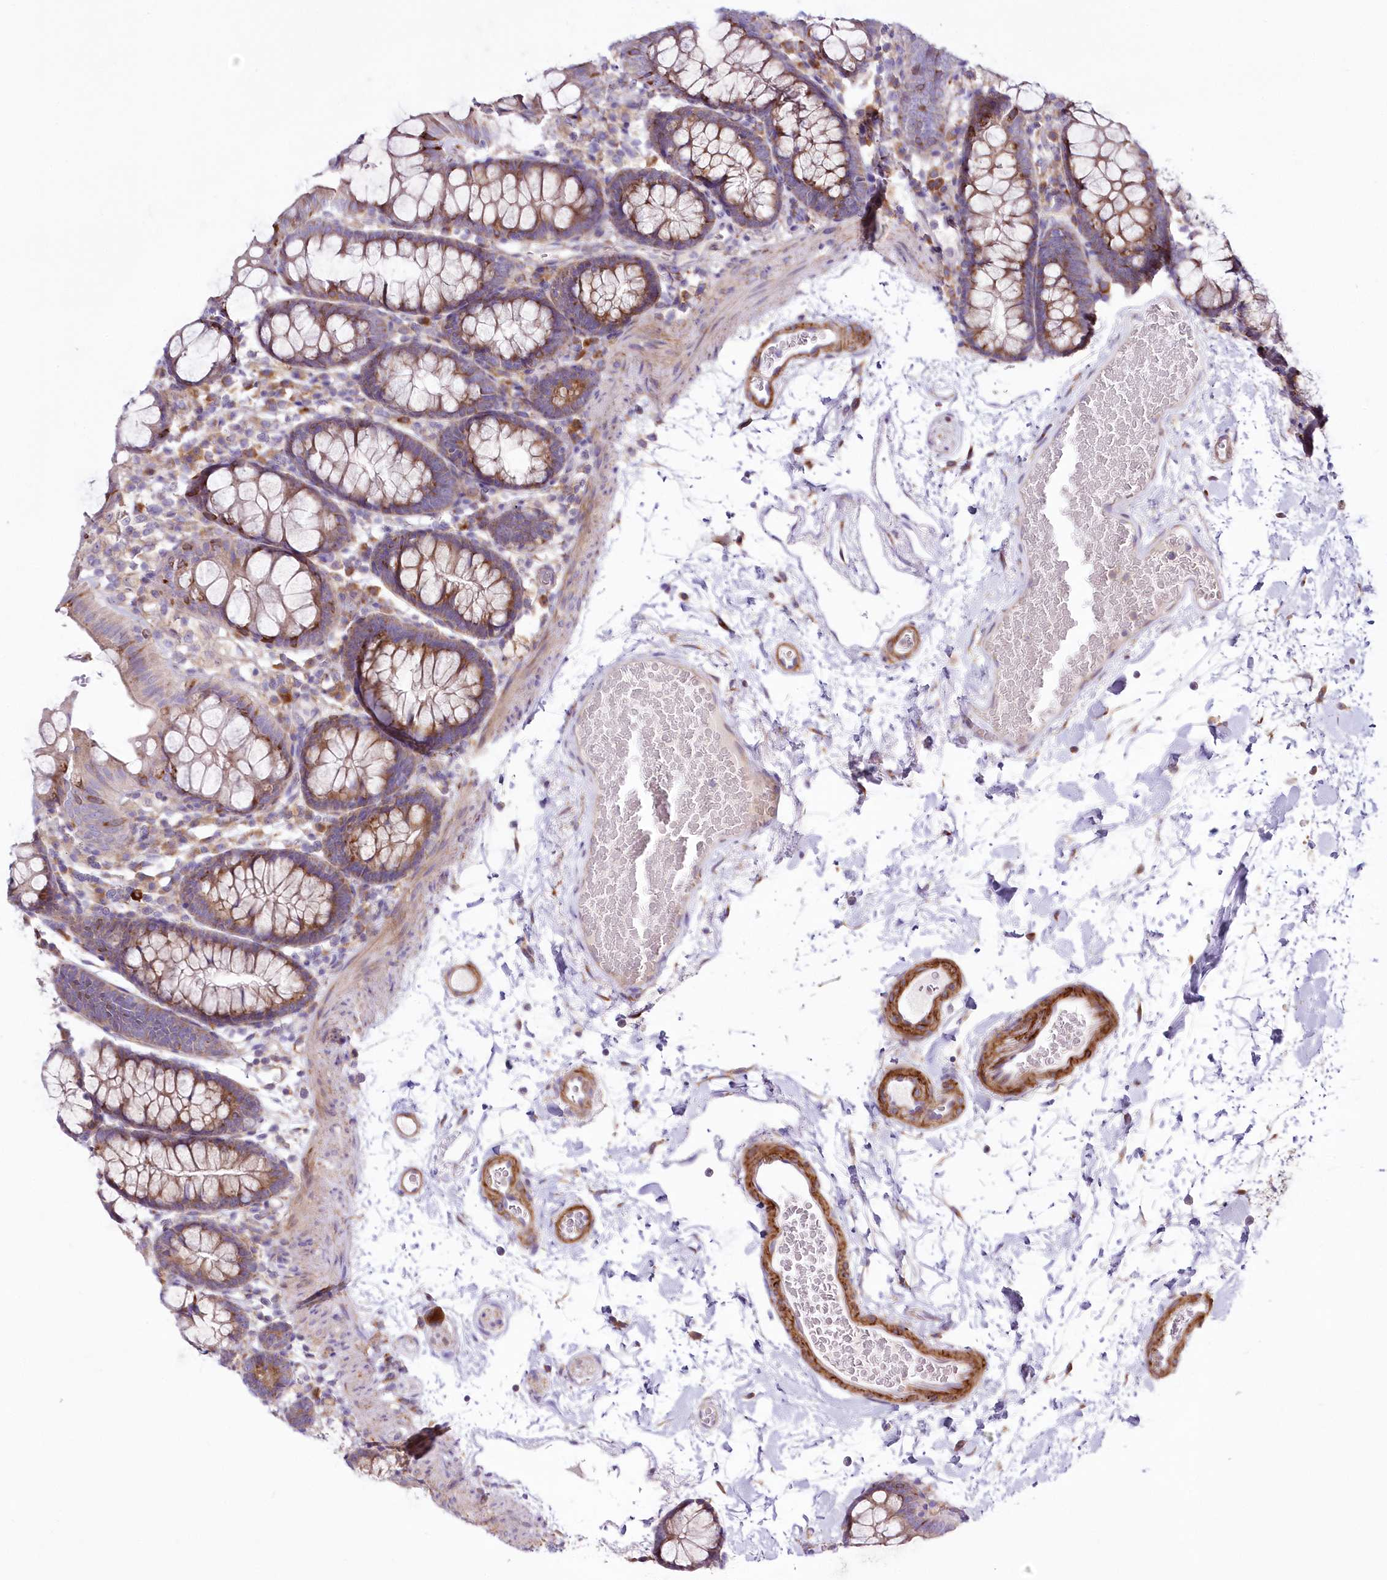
{"staining": {"intensity": "negative", "quantity": "none", "location": "none"}, "tissue": "colon", "cell_type": "Endothelial cells", "image_type": "normal", "snomed": [{"axis": "morphology", "description": "Normal tissue, NOS"}, {"axis": "topography", "description": "Colon"}], "caption": "Colon stained for a protein using immunohistochemistry exhibits no staining endothelial cells.", "gene": "ARFGEF3", "patient": {"sex": "male", "age": 75}}